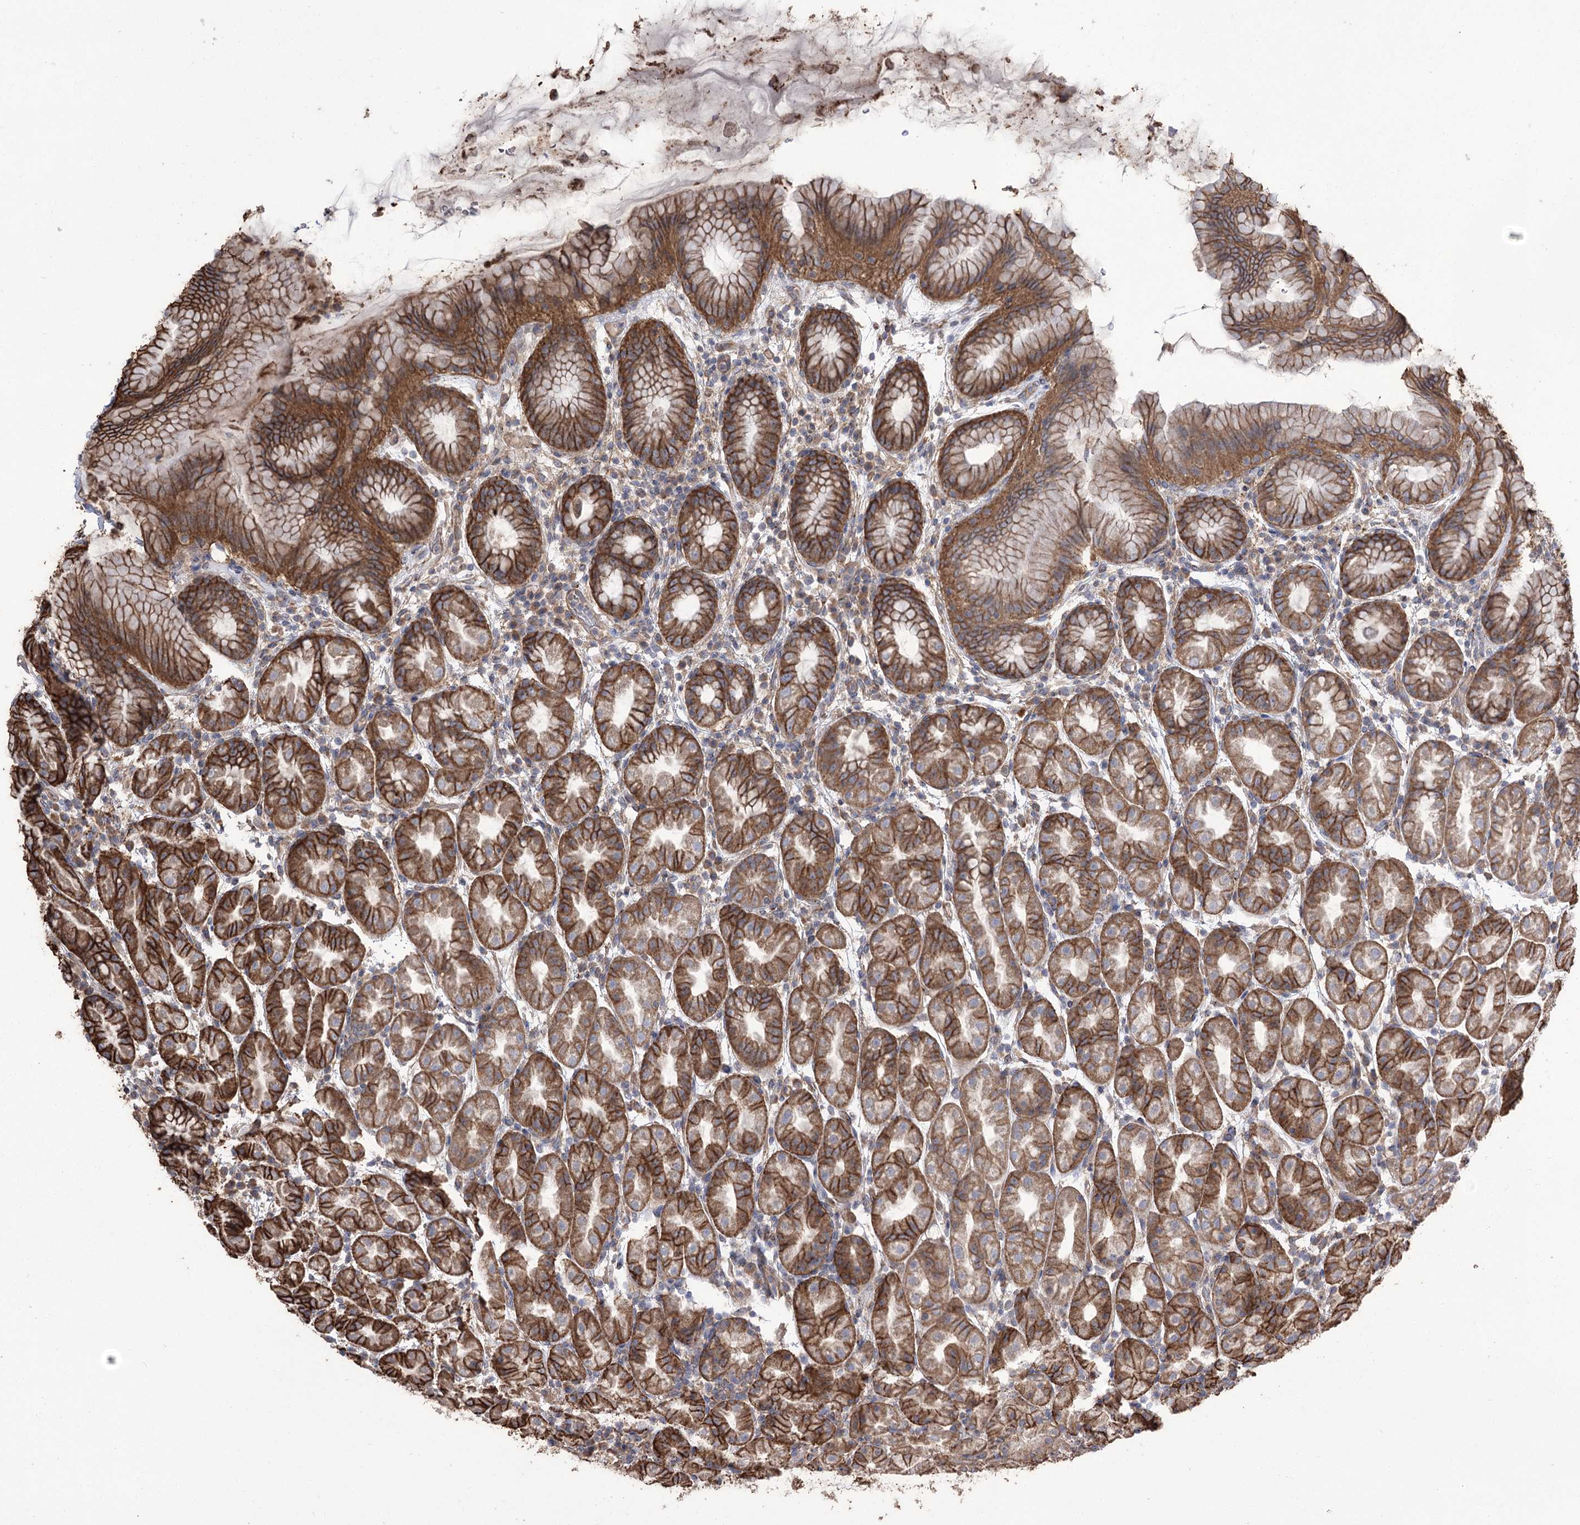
{"staining": {"intensity": "strong", "quantity": ">75%", "location": "cytoplasmic/membranous"}, "tissue": "stomach", "cell_type": "Glandular cells", "image_type": "normal", "snomed": [{"axis": "morphology", "description": "Normal tissue, NOS"}, {"axis": "topography", "description": "Stomach"}], "caption": "A brown stain shows strong cytoplasmic/membranous positivity of a protein in glandular cells of benign stomach. (brown staining indicates protein expression, while blue staining denotes nuclei).", "gene": "PRSS53", "patient": {"sex": "female", "age": 79}}